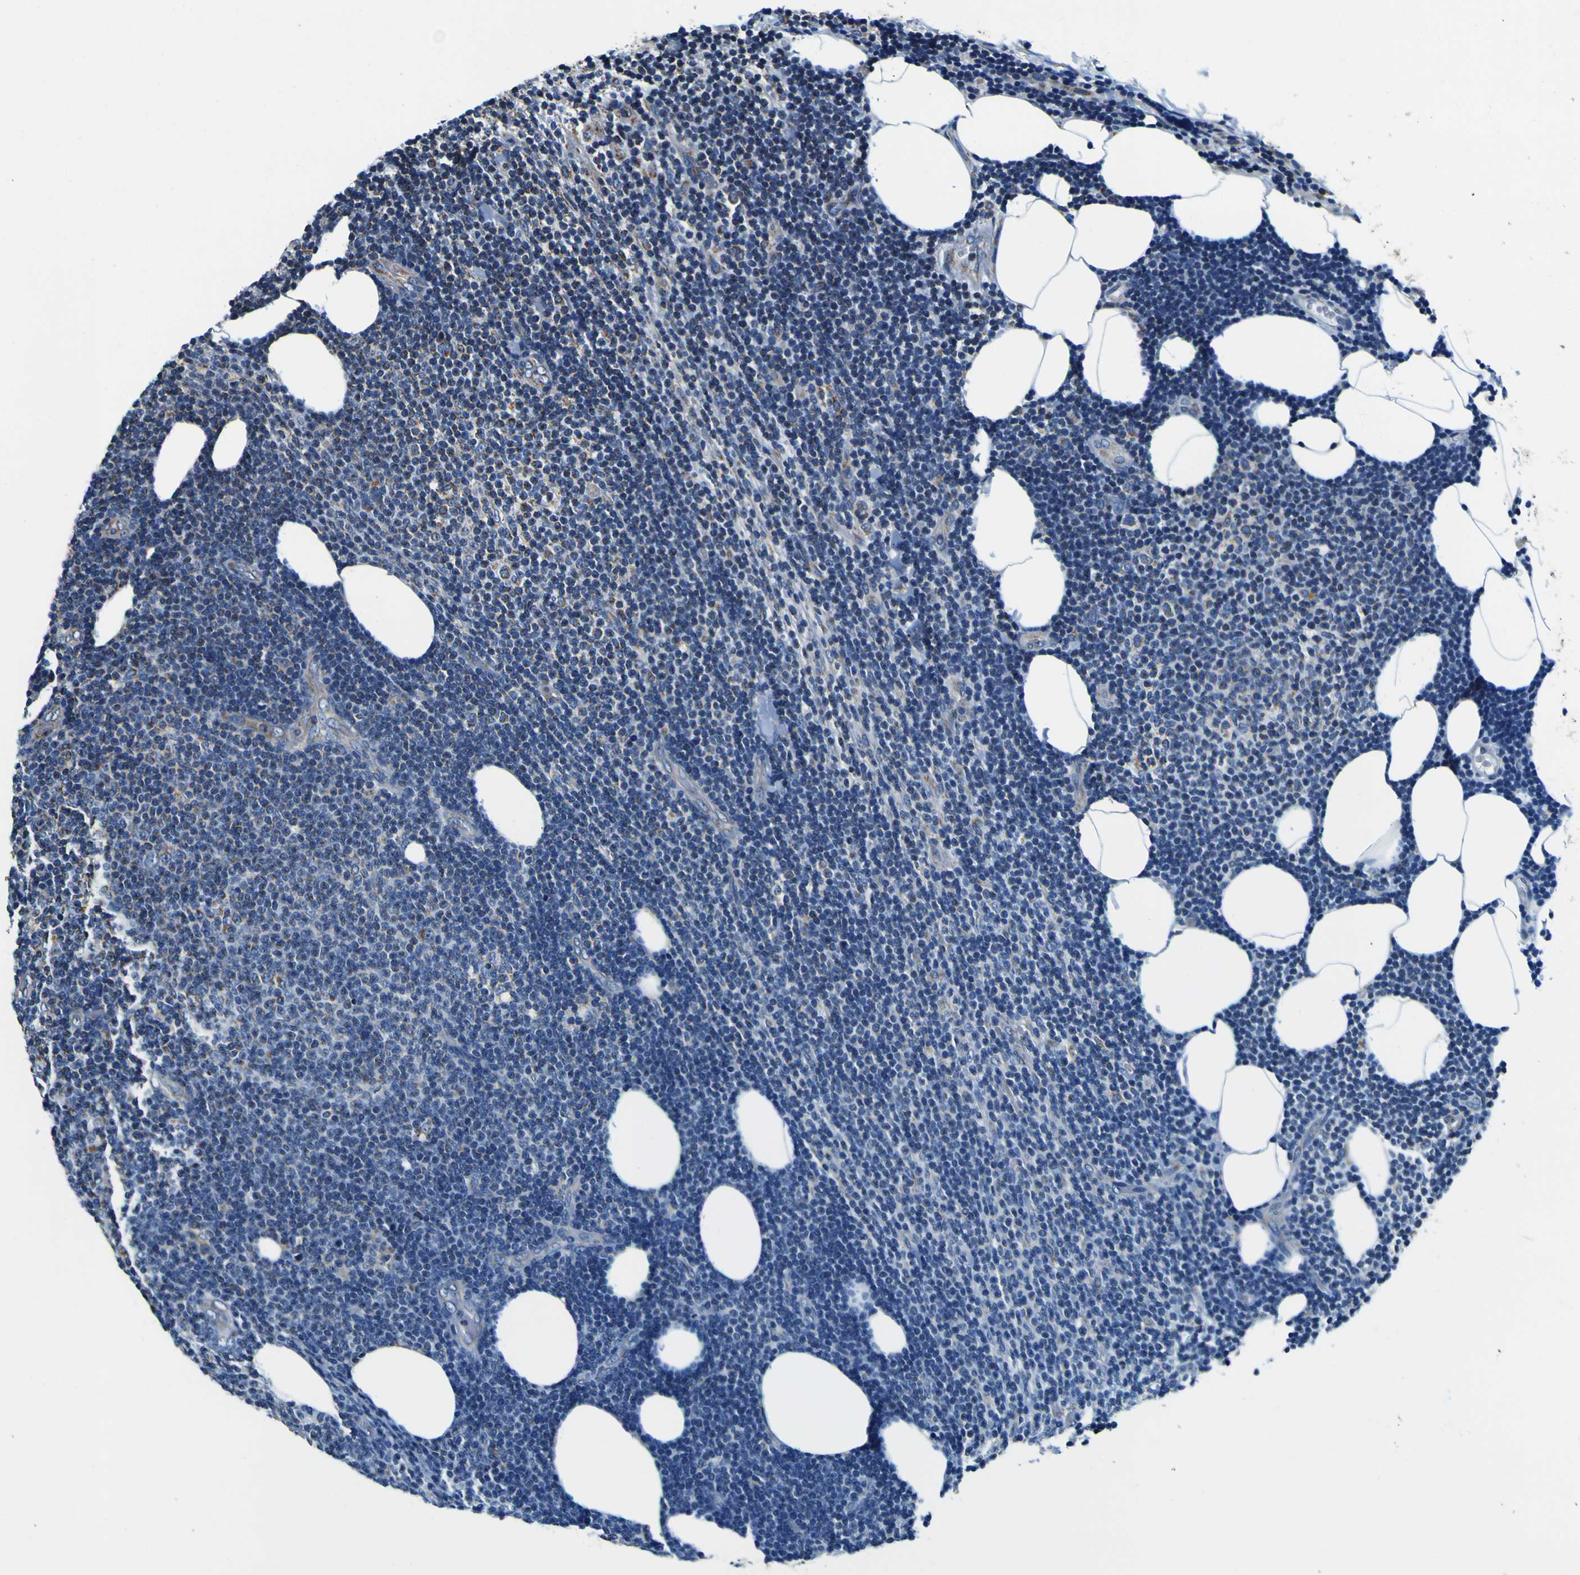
{"staining": {"intensity": "weak", "quantity": "<25%", "location": "cytoplasmic/membranous"}, "tissue": "lymphoma", "cell_type": "Tumor cells", "image_type": "cancer", "snomed": [{"axis": "morphology", "description": "Malignant lymphoma, non-Hodgkin's type, Low grade"}, {"axis": "topography", "description": "Lymph node"}], "caption": "Immunohistochemistry (IHC) image of neoplastic tissue: human low-grade malignant lymphoma, non-Hodgkin's type stained with DAB exhibits no significant protein positivity in tumor cells.", "gene": "PTRH2", "patient": {"sex": "male", "age": 66}}